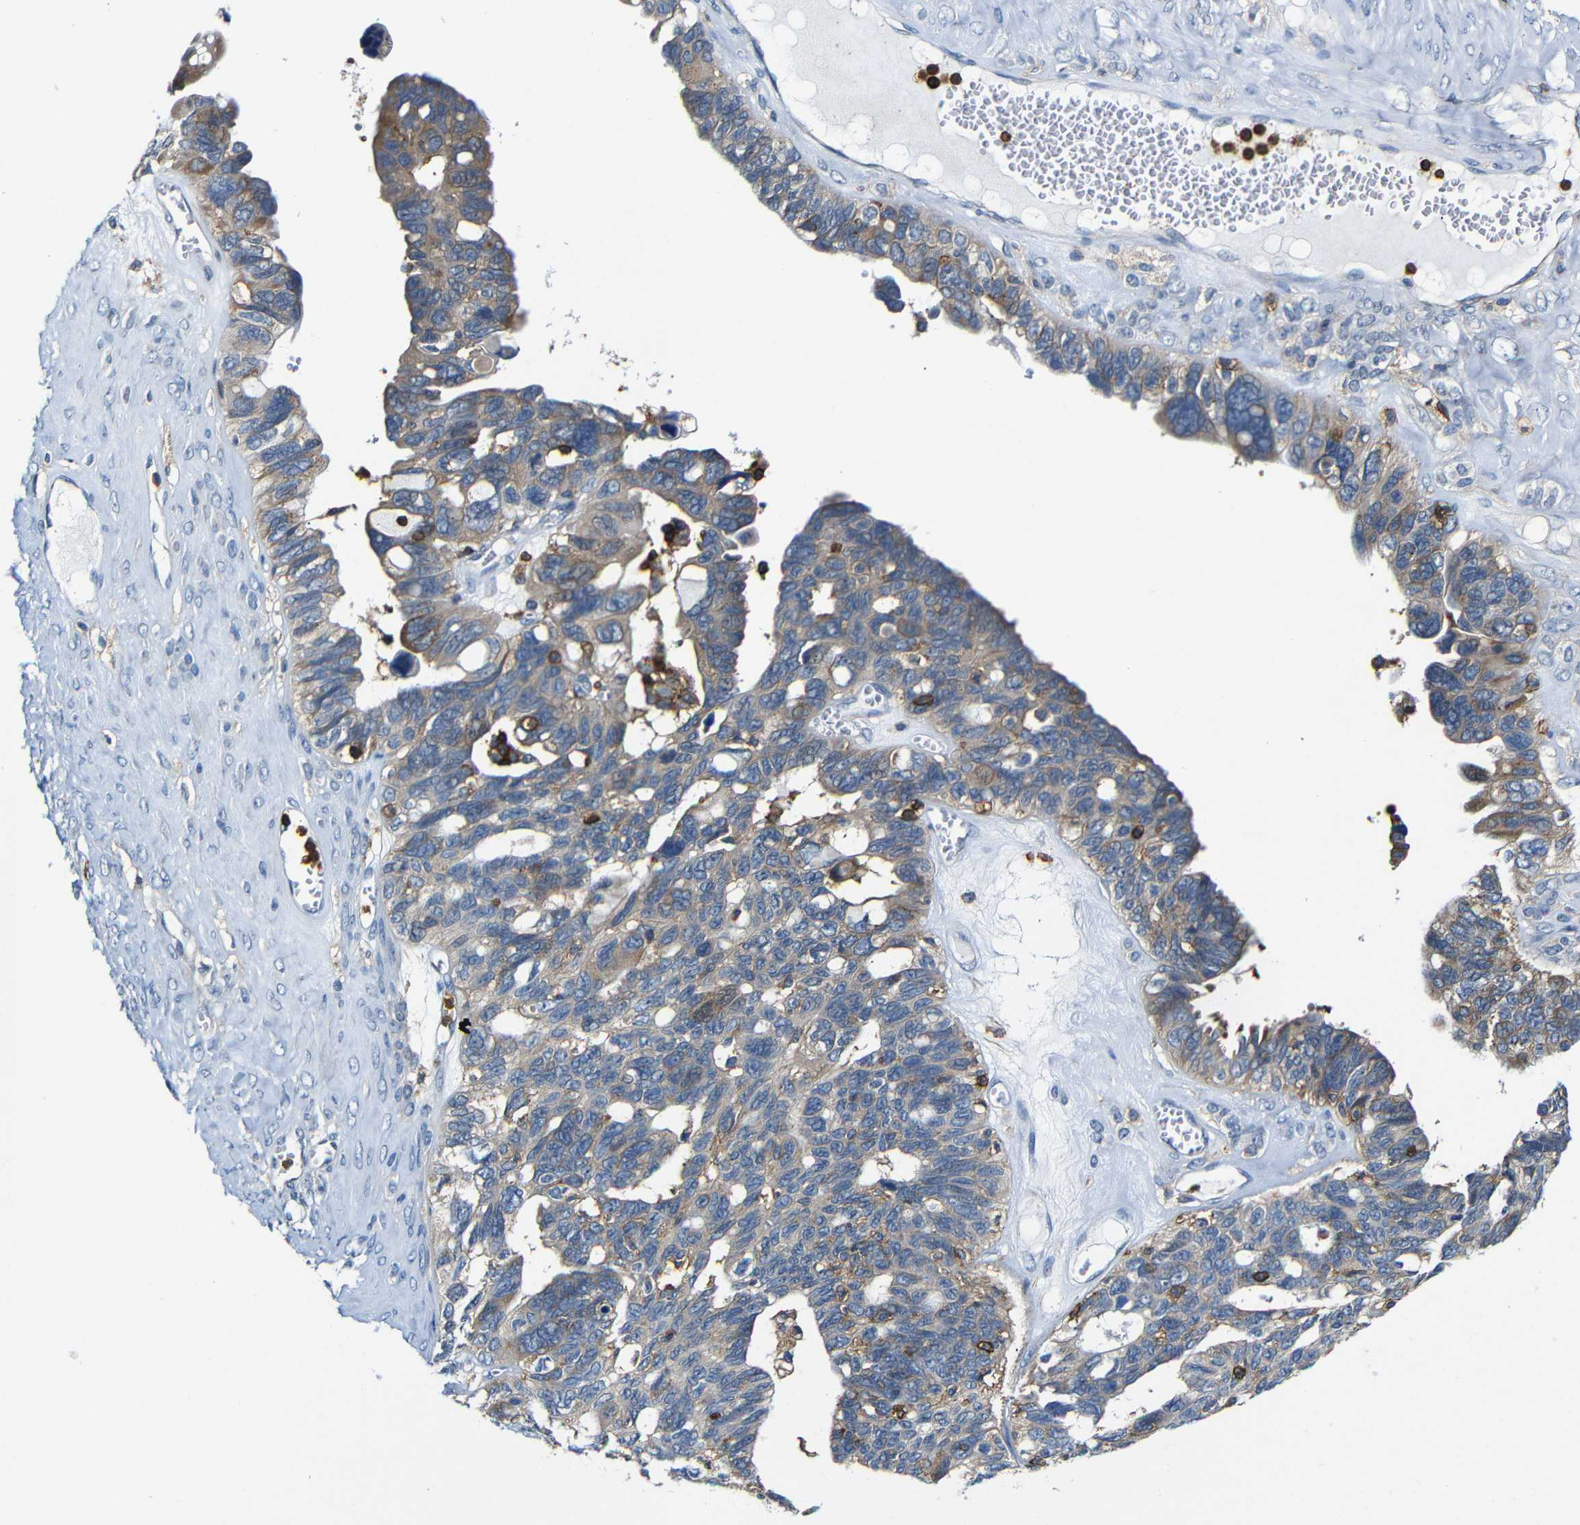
{"staining": {"intensity": "moderate", "quantity": ">75%", "location": "cytoplasmic/membranous"}, "tissue": "ovarian cancer", "cell_type": "Tumor cells", "image_type": "cancer", "snomed": [{"axis": "morphology", "description": "Cystadenocarcinoma, serous, NOS"}, {"axis": "topography", "description": "Ovary"}], "caption": "High-magnification brightfield microscopy of ovarian cancer stained with DAB (3,3'-diaminobenzidine) (brown) and counterstained with hematoxylin (blue). tumor cells exhibit moderate cytoplasmic/membranous positivity is seen in approximately>75% of cells.", "gene": "P2RY12", "patient": {"sex": "female", "age": 79}}